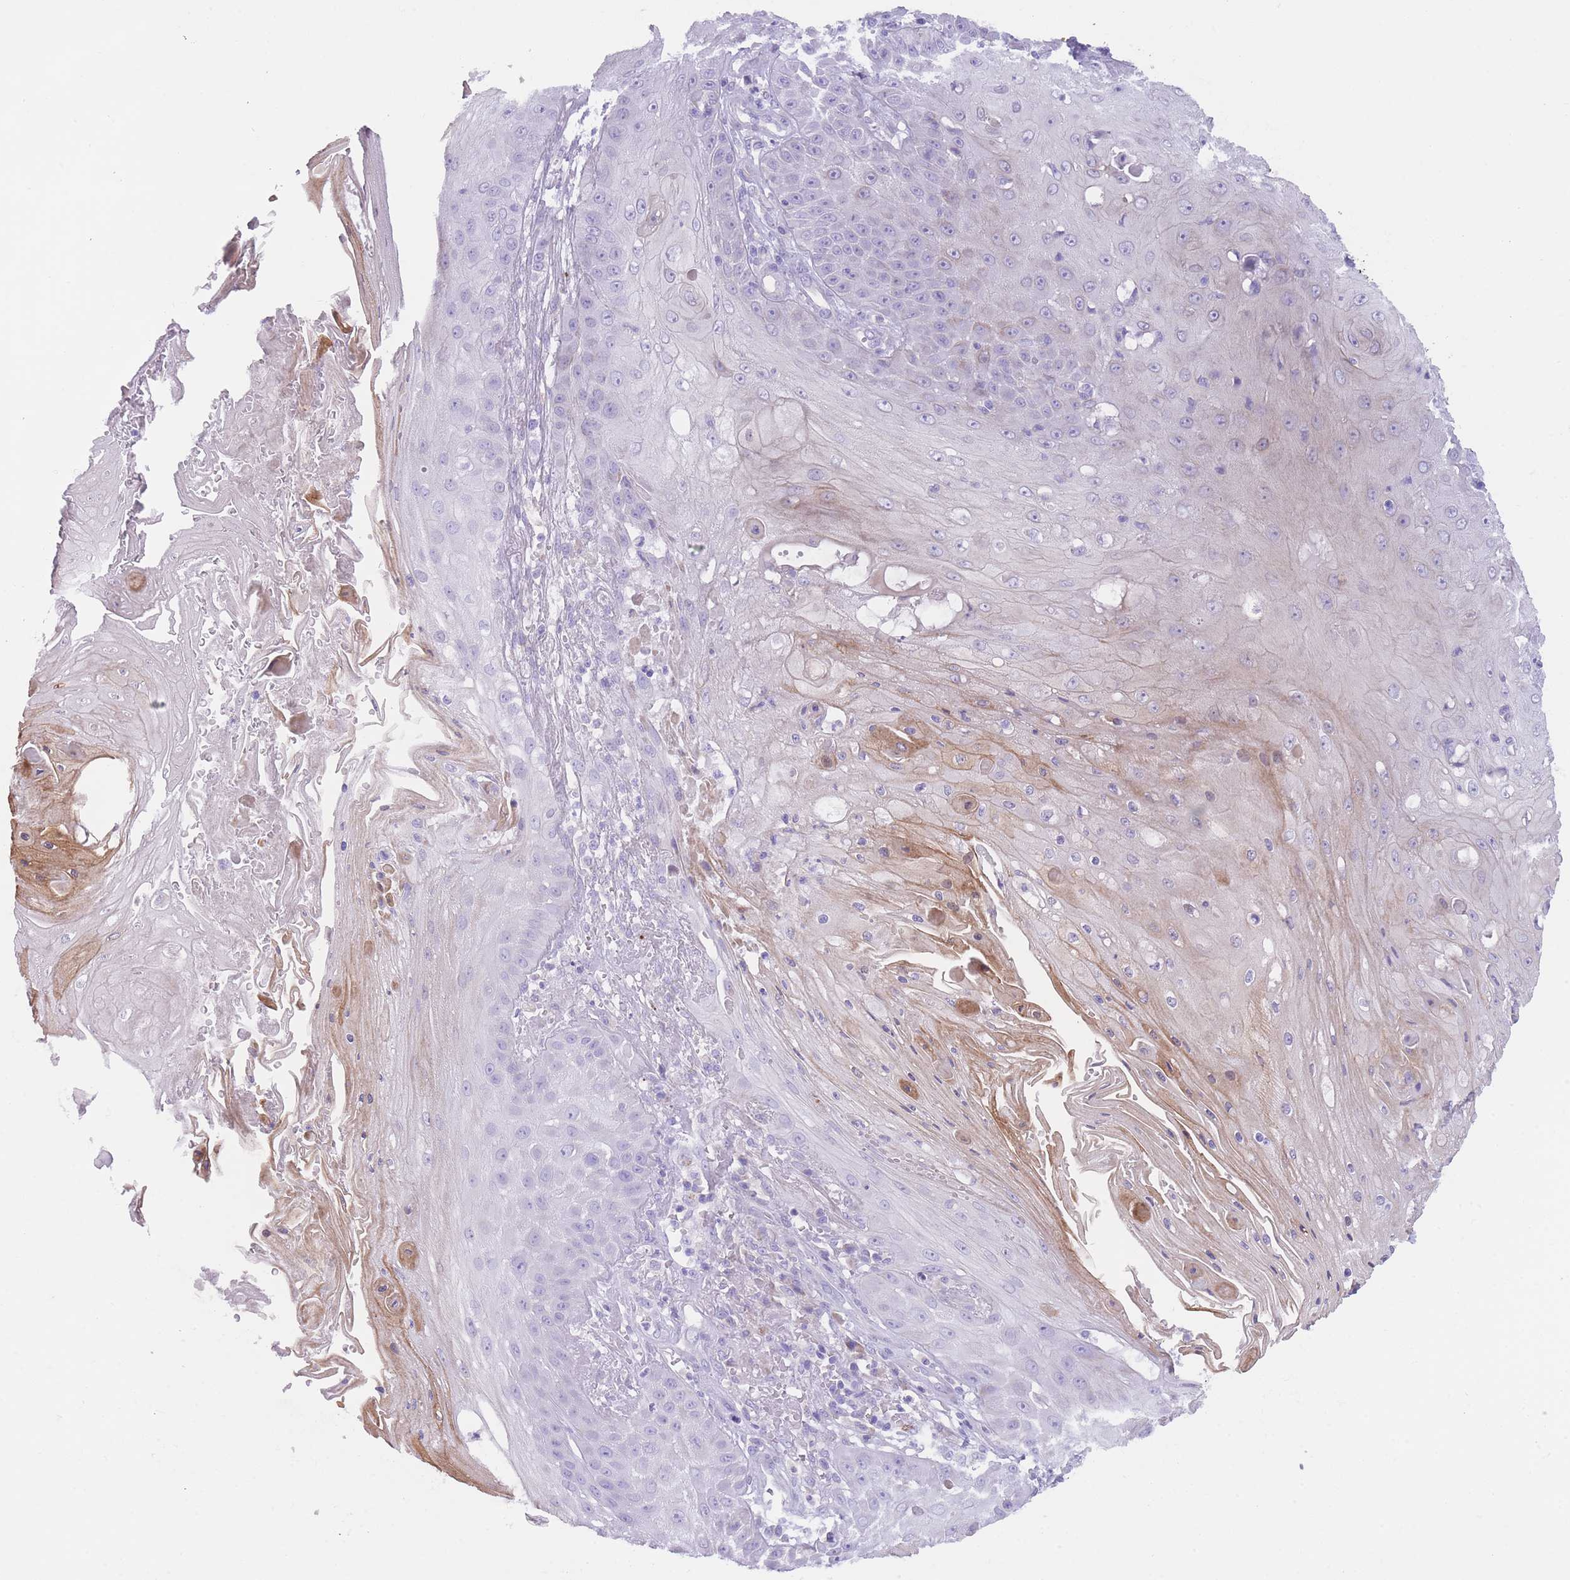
{"staining": {"intensity": "negative", "quantity": "none", "location": "none"}, "tissue": "skin cancer", "cell_type": "Tumor cells", "image_type": "cancer", "snomed": [{"axis": "morphology", "description": "Squamous cell carcinoma, NOS"}, {"axis": "topography", "description": "Skin"}], "caption": "Skin squamous cell carcinoma was stained to show a protein in brown. There is no significant positivity in tumor cells. The staining was performed using DAB to visualize the protein expression in brown, while the nuclei were stained in blue with hematoxylin (Magnification: 20x).", "gene": "QTRT1", "patient": {"sex": "male", "age": 70}}